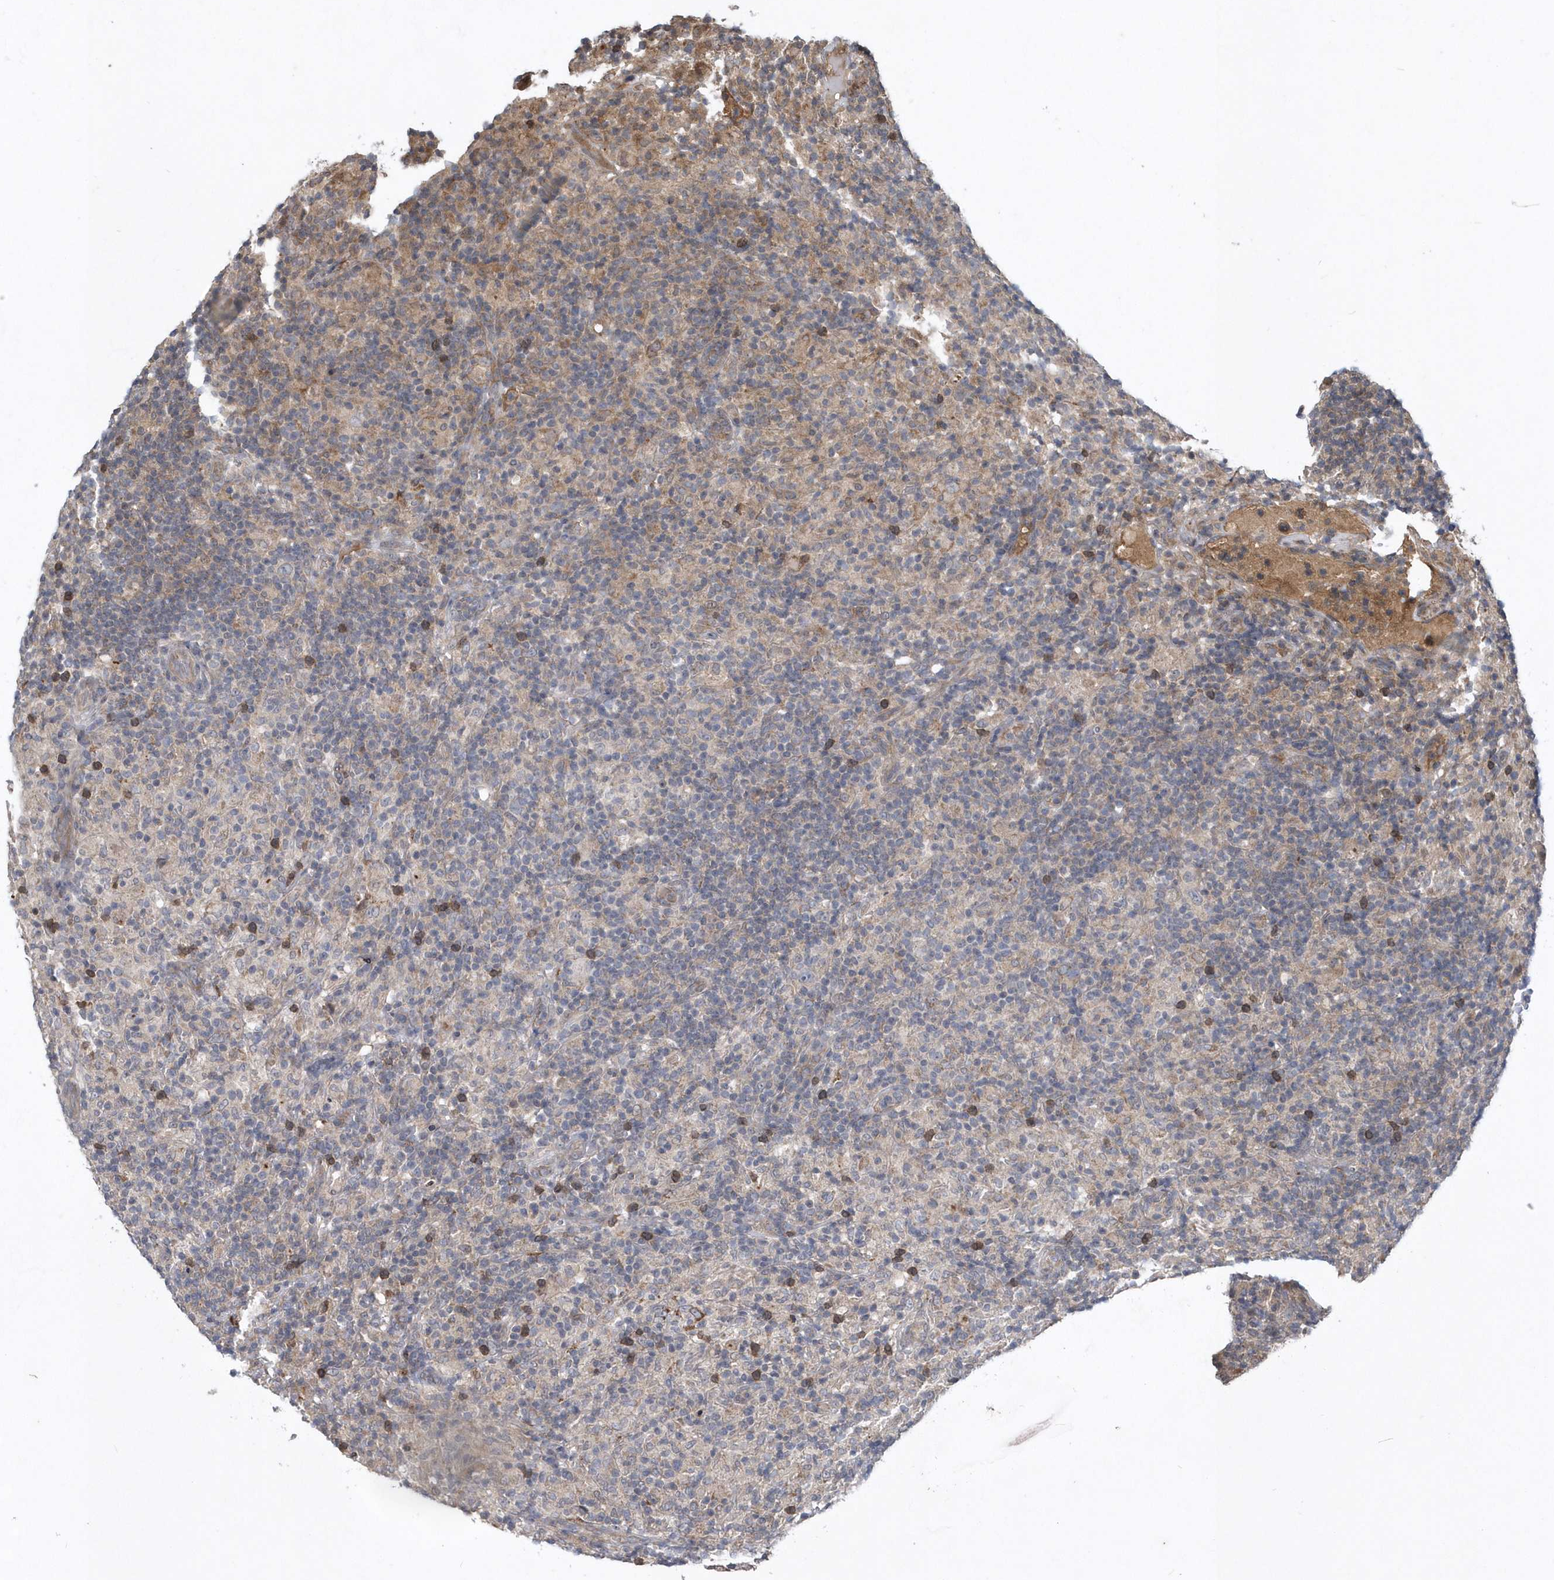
{"staining": {"intensity": "negative", "quantity": "none", "location": "none"}, "tissue": "lymphoma", "cell_type": "Tumor cells", "image_type": "cancer", "snomed": [{"axis": "morphology", "description": "Hodgkin's disease, NOS"}, {"axis": "topography", "description": "Lymph node"}], "caption": "IHC of Hodgkin's disease displays no positivity in tumor cells.", "gene": "HMGCS1", "patient": {"sex": "male", "age": 70}}